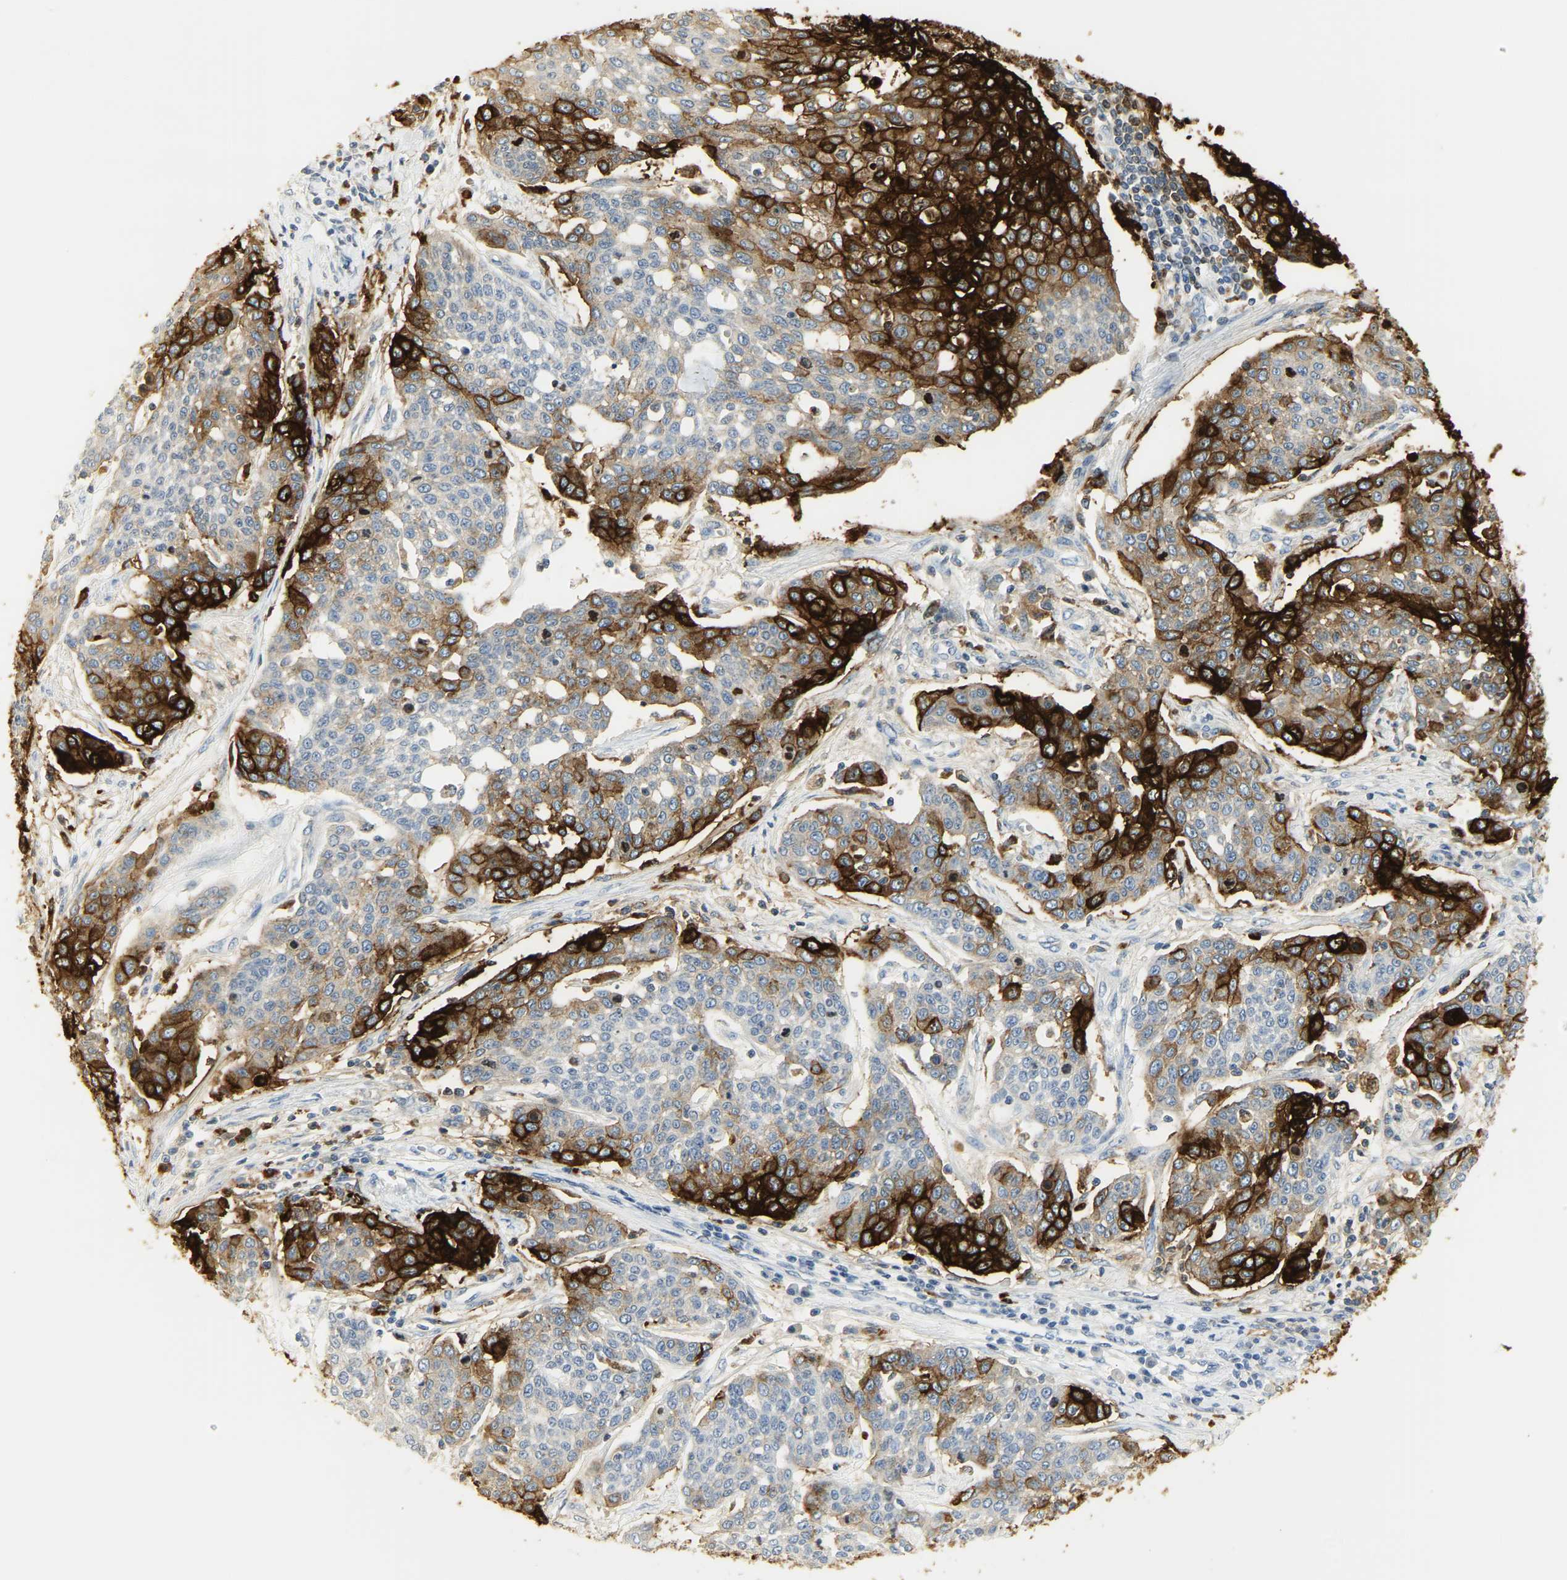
{"staining": {"intensity": "strong", "quantity": "25%-75%", "location": "cytoplasmic/membranous"}, "tissue": "cervical cancer", "cell_type": "Tumor cells", "image_type": "cancer", "snomed": [{"axis": "morphology", "description": "Squamous cell carcinoma, NOS"}, {"axis": "topography", "description": "Cervix"}], "caption": "This is a histology image of immunohistochemistry (IHC) staining of squamous cell carcinoma (cervical), which shows strong expression in the cytoplasmic/membranous of tumor cells.", "gene": "CEACAM5", "patient": {"sex": "female", "age": 34}}